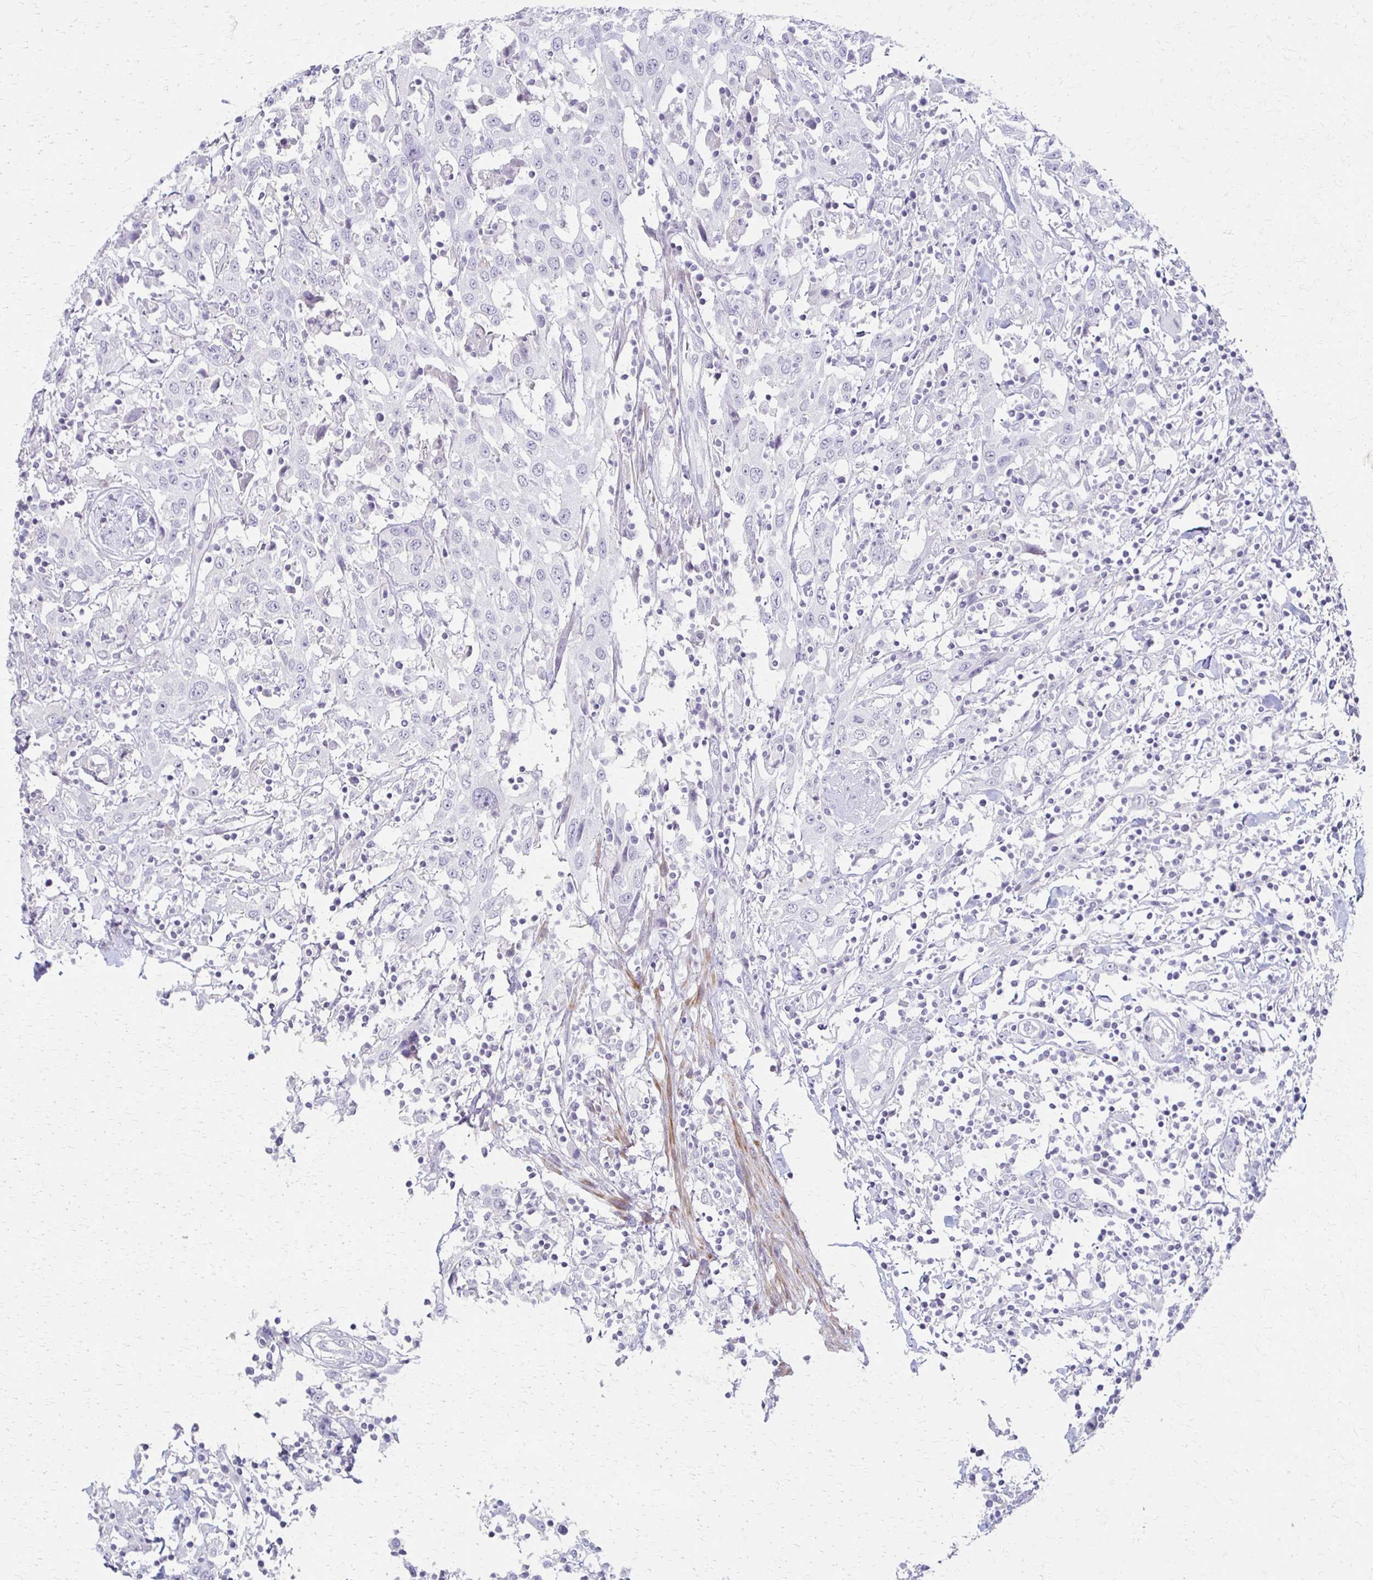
{"staining": {"intensity": "negative", "quantity": "none", "location": "none"}, "tissue": "urothelial cancer", "cell_type": "Tumor cells", "image_type": "cancer", "snomed": [{"axis": "morphology", "description": "Urothelial carcinoma, High grade"}, {"axis": "topography", "description": "Urinary bladder"}], "caption": "Human high-grade urothelial carcinoma stained for a protein using immunohistochemistry (IHC) reveals no positivity in tumor cells.", "gene": "FOXO4", "patient": {"sex": "male", "age": 61}}